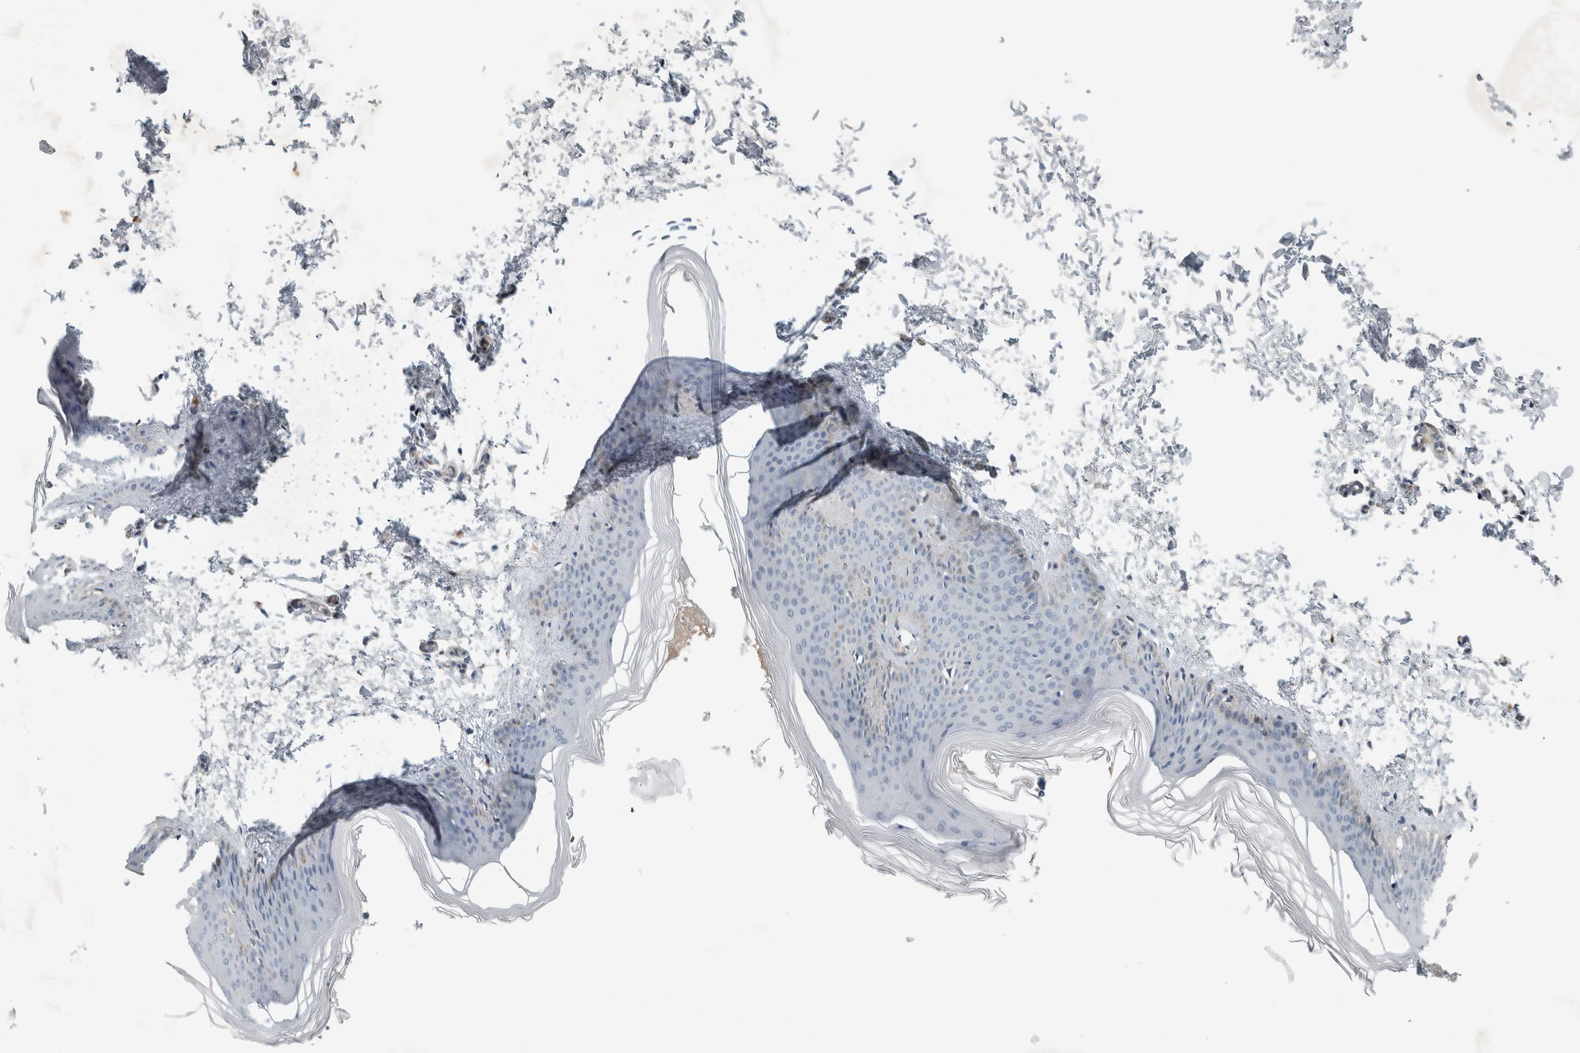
{"staining": {"intensity": "negative", "quantity": "none", "location": "none"}, "tissue": "skin", "cell_type": "Fibroblasts", "image_type": "normal", "snomed": [{"axis": "morphology", "description": "Normal tissue, NOS"}, {"axis": "topography", "description": "Skin"}], "caption": "High power microscopy micrograph of an immunohistochemistry (IHC) histopathology image of unremarkable skin, revealing no significant staining in fibroblasts. Brightfield microscopy of immunohistochemistry (IHC) stained with DAB (3,3'-diaminobenzidine) (brown) and hematoxylin (blue), captured at high magnification.", "gene": "JADE2", "patient": {"sex": "female", "age": 27}}